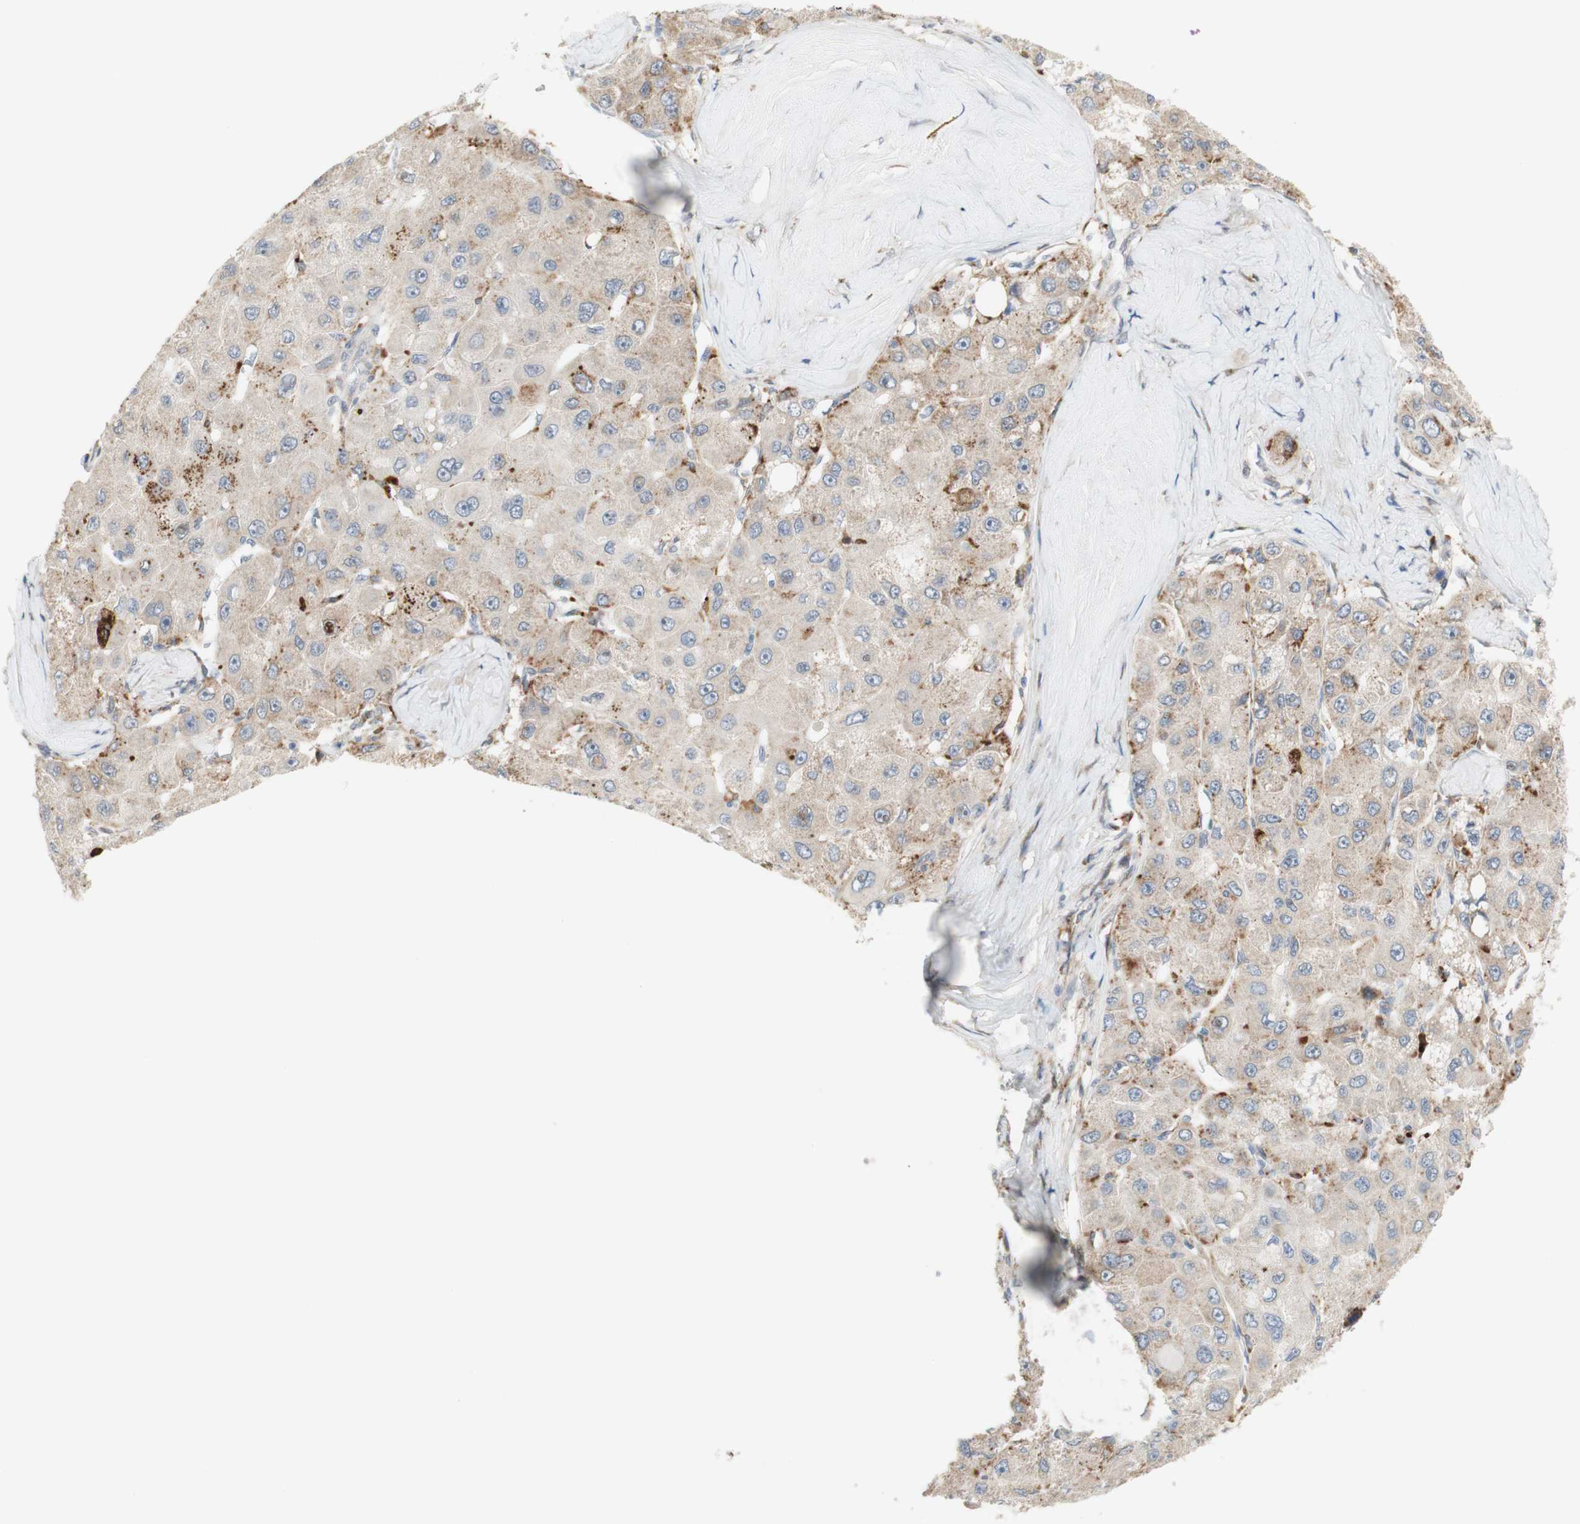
{"staining": {"intensity": "moderate", "quantity": "25%-75%", "location": "cytoplasmic/membranous"}, "tissue": "liver cancer", "cell_type": "Tumor cells", "image_type": "cancer", "snomed": [{"axis": "morphology", "description": "Carcinoma, Hepatocellular, NOS"}, {"axis": "topography", "description": "Liver"}], "caption": "IHC micrograph of neoplastic tissue: liver hepatocellular carcinoma stained using immunohistochemistry shows medium levels of moderate protein expression localized specifically in the cytoplasmic/membranous of tumor cells, appearing as a cytoplasmic/membranous brown color.", "gene": "GAPT", "patient": {"sex": "male", "age": 80}}